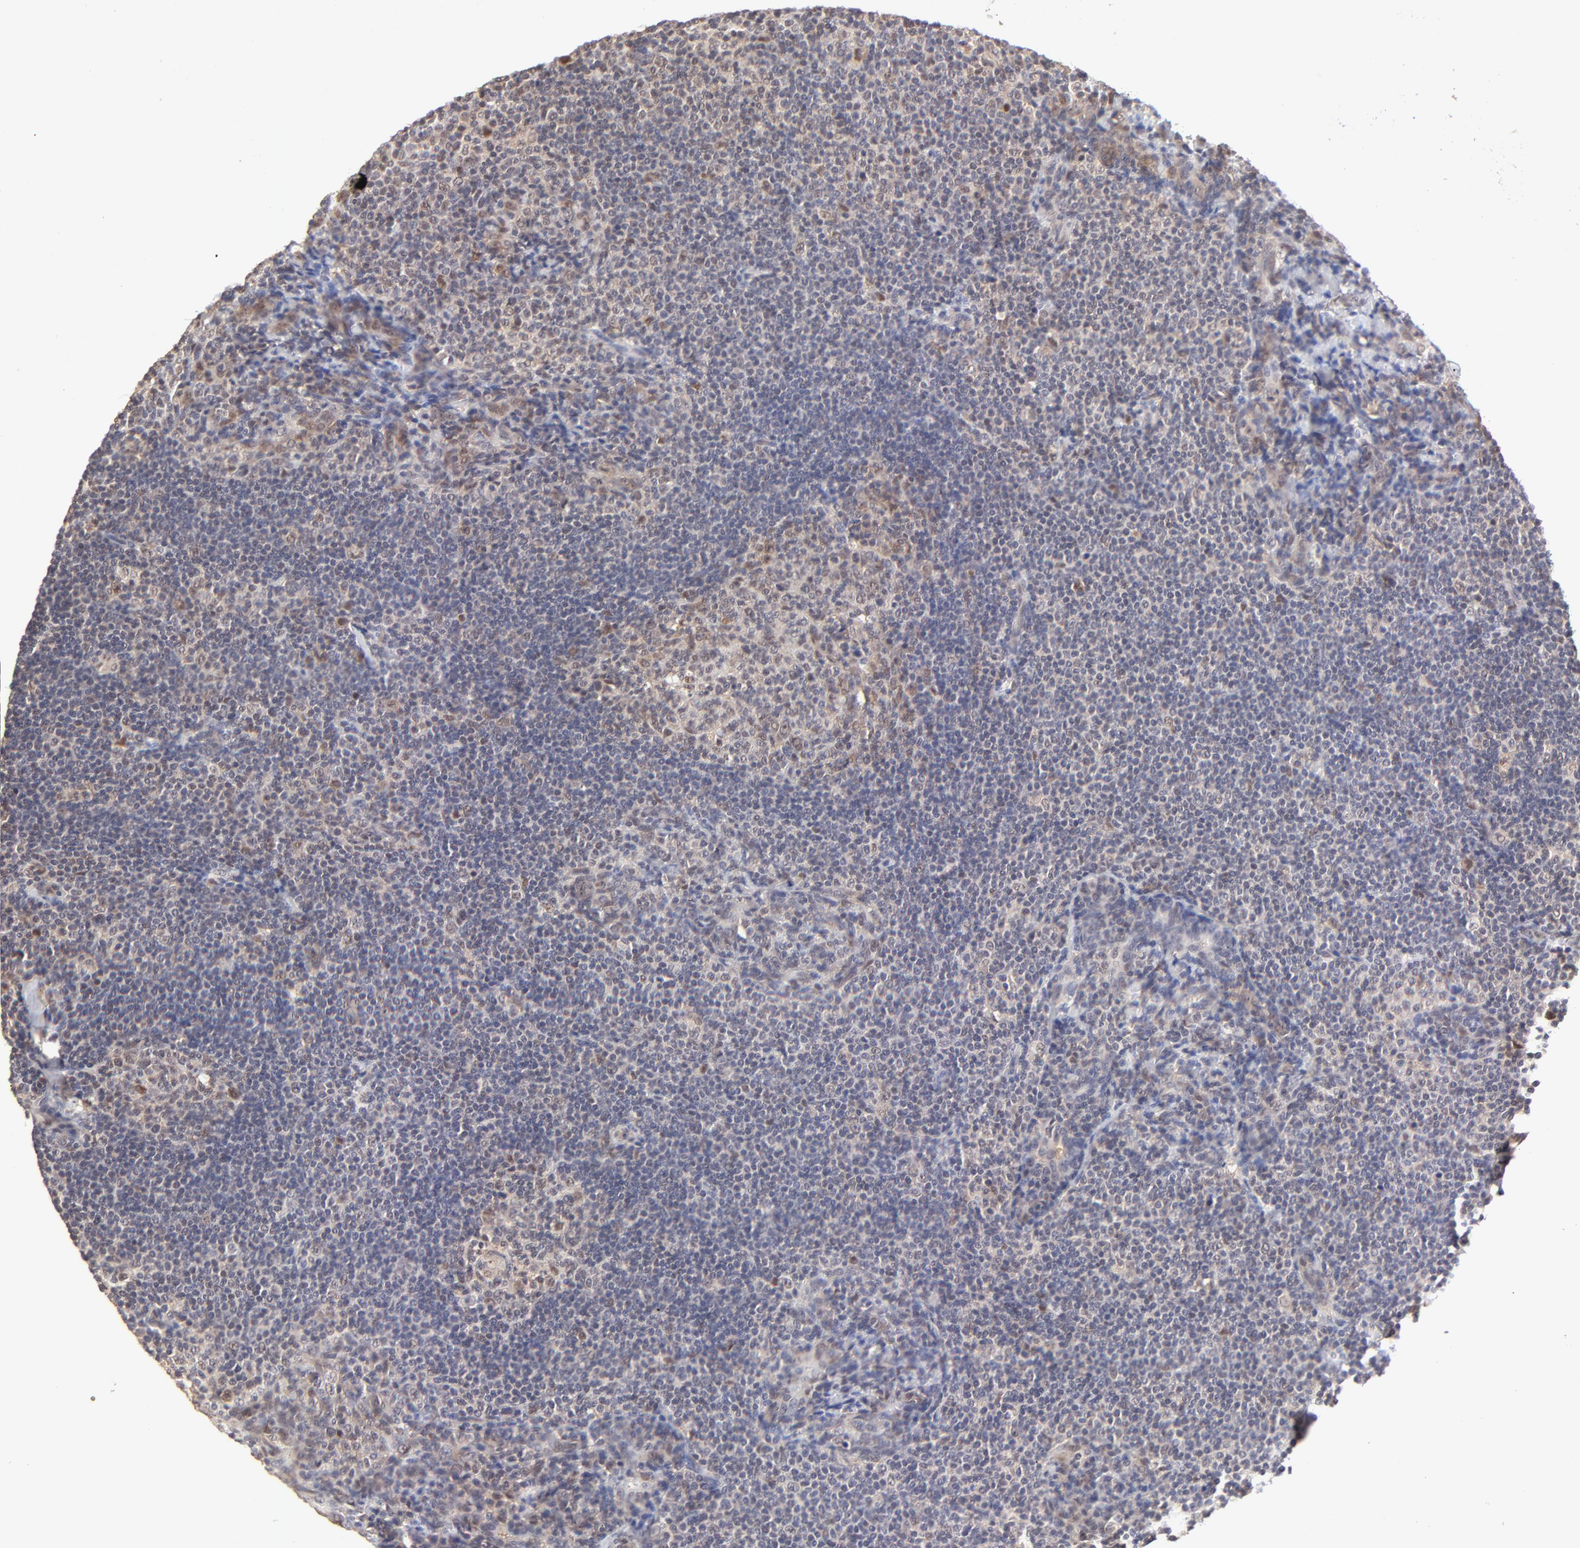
{"staining": {"intensity": "weak", "quantity": "<25%", "location": "nuclear"}, "tissue": "lymph node", "cell_type": "Germinal center cells", "image_type": "normal", "snomed": [{"axis": "morphology", "description": "Normal tissue, NOS"}, {"axis": "morphology", "description": "Uncertain malignant potential"}, {"axis": "topography", "description": "Lymph node"}, {"axis": "topography", "description": "Salivary gland, NOS"}], "caption": "Immunohistochemistry (IHC) micrograph of normal lymph node stained for a protein (brown), which displays no positivity in germinal center cells.", "gene": "PSMC4", "patient": {"sex": "female", "age": 51}}